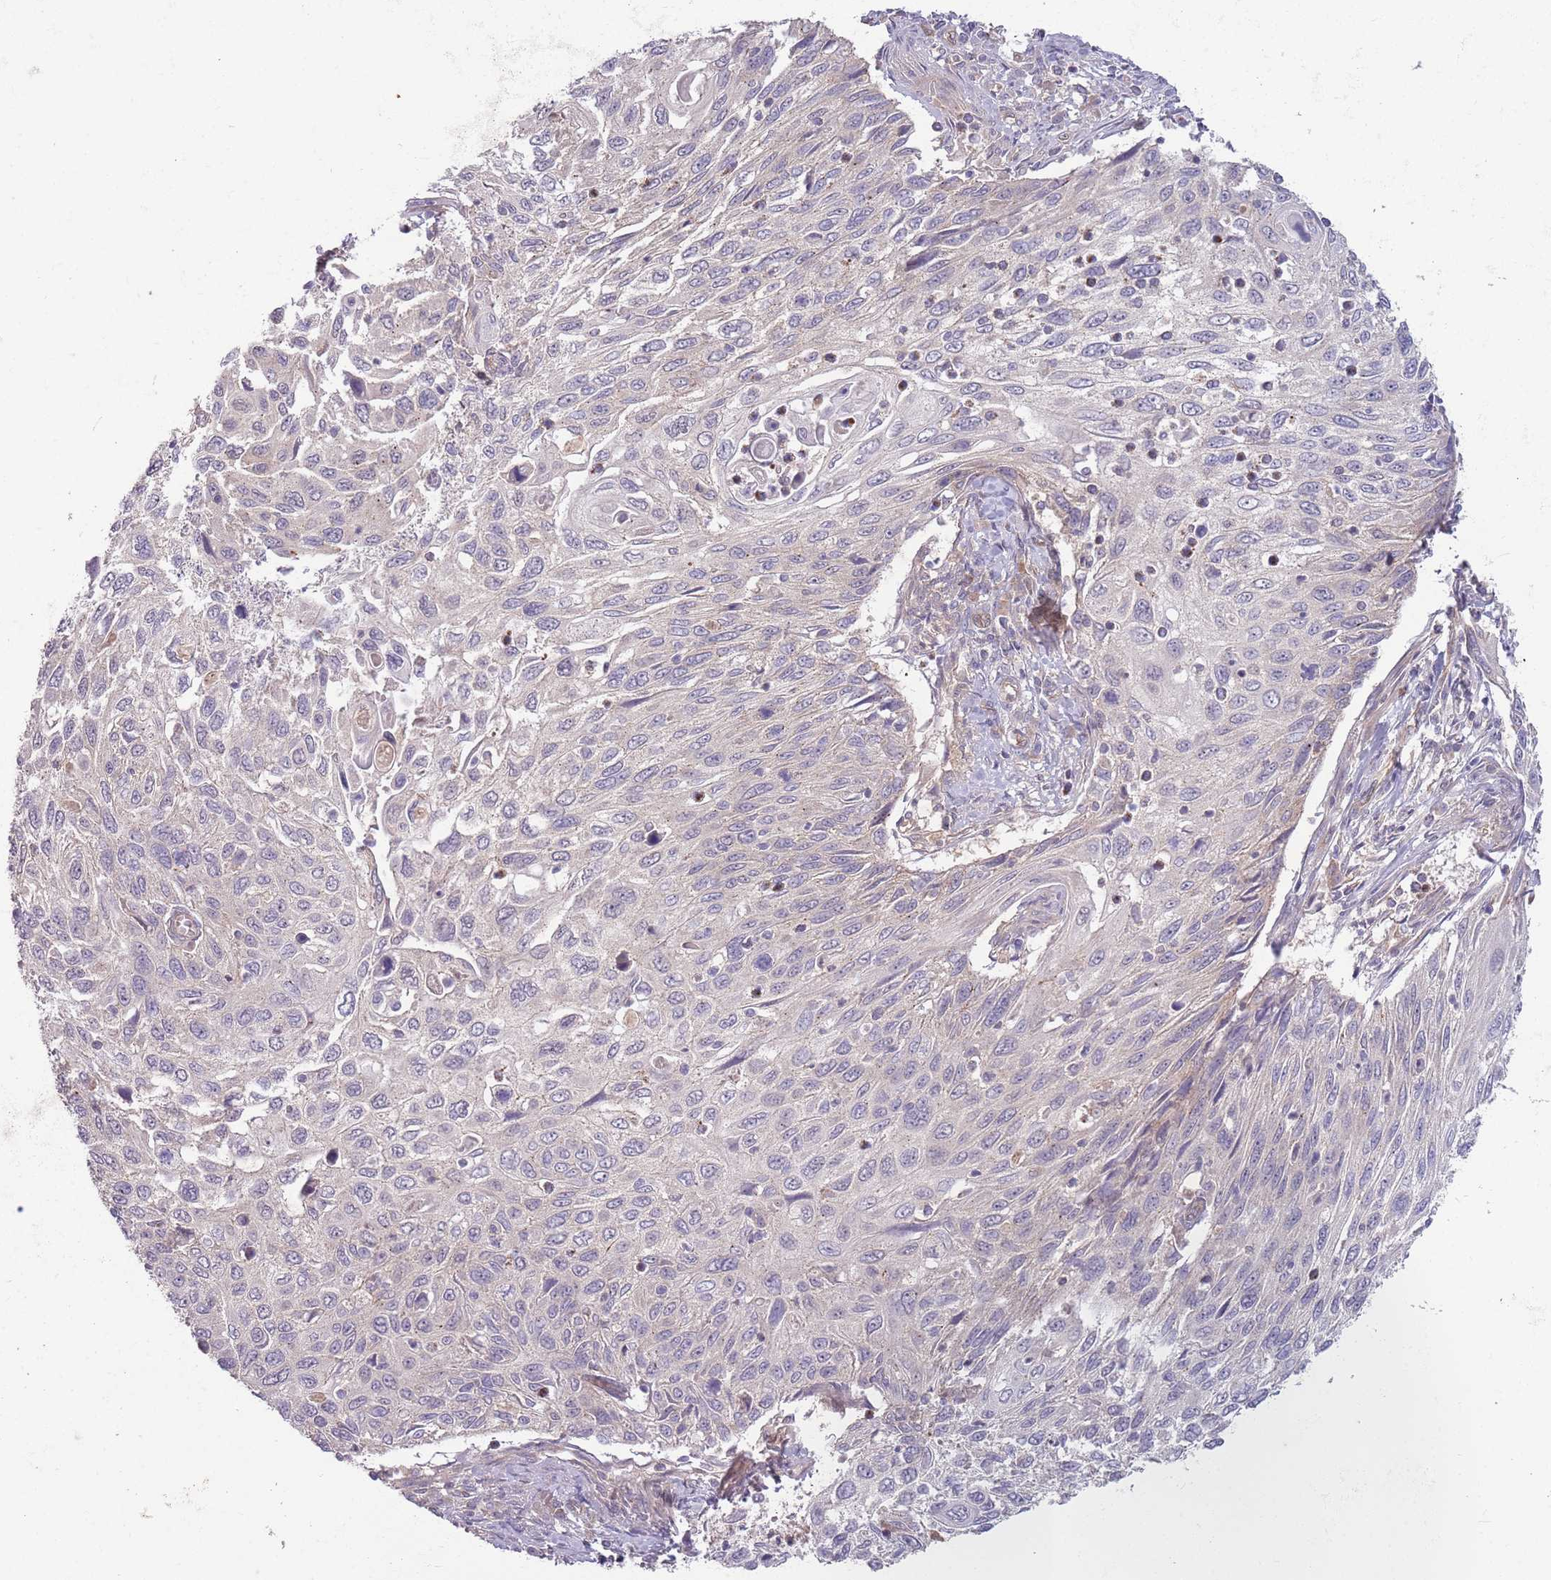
{"staining": {"intensity": "negative", "quantity": "none", "location": "none"}, "tissue": "cervical cancer", "cell_type": "Tumor cells", "image_type": "cancer", "snomed": [{"axis": "morphology", "description": "Squamous cell carcinoma, NOS"}, {"axis": "topography", "description": "Cervix"}], "caption": "Immunohistochemical staining of cervical cancer demonstrates no significant expression in tumor cells.", "gene": "SAV1", "patient": {"sex": "female", "age": 70}}